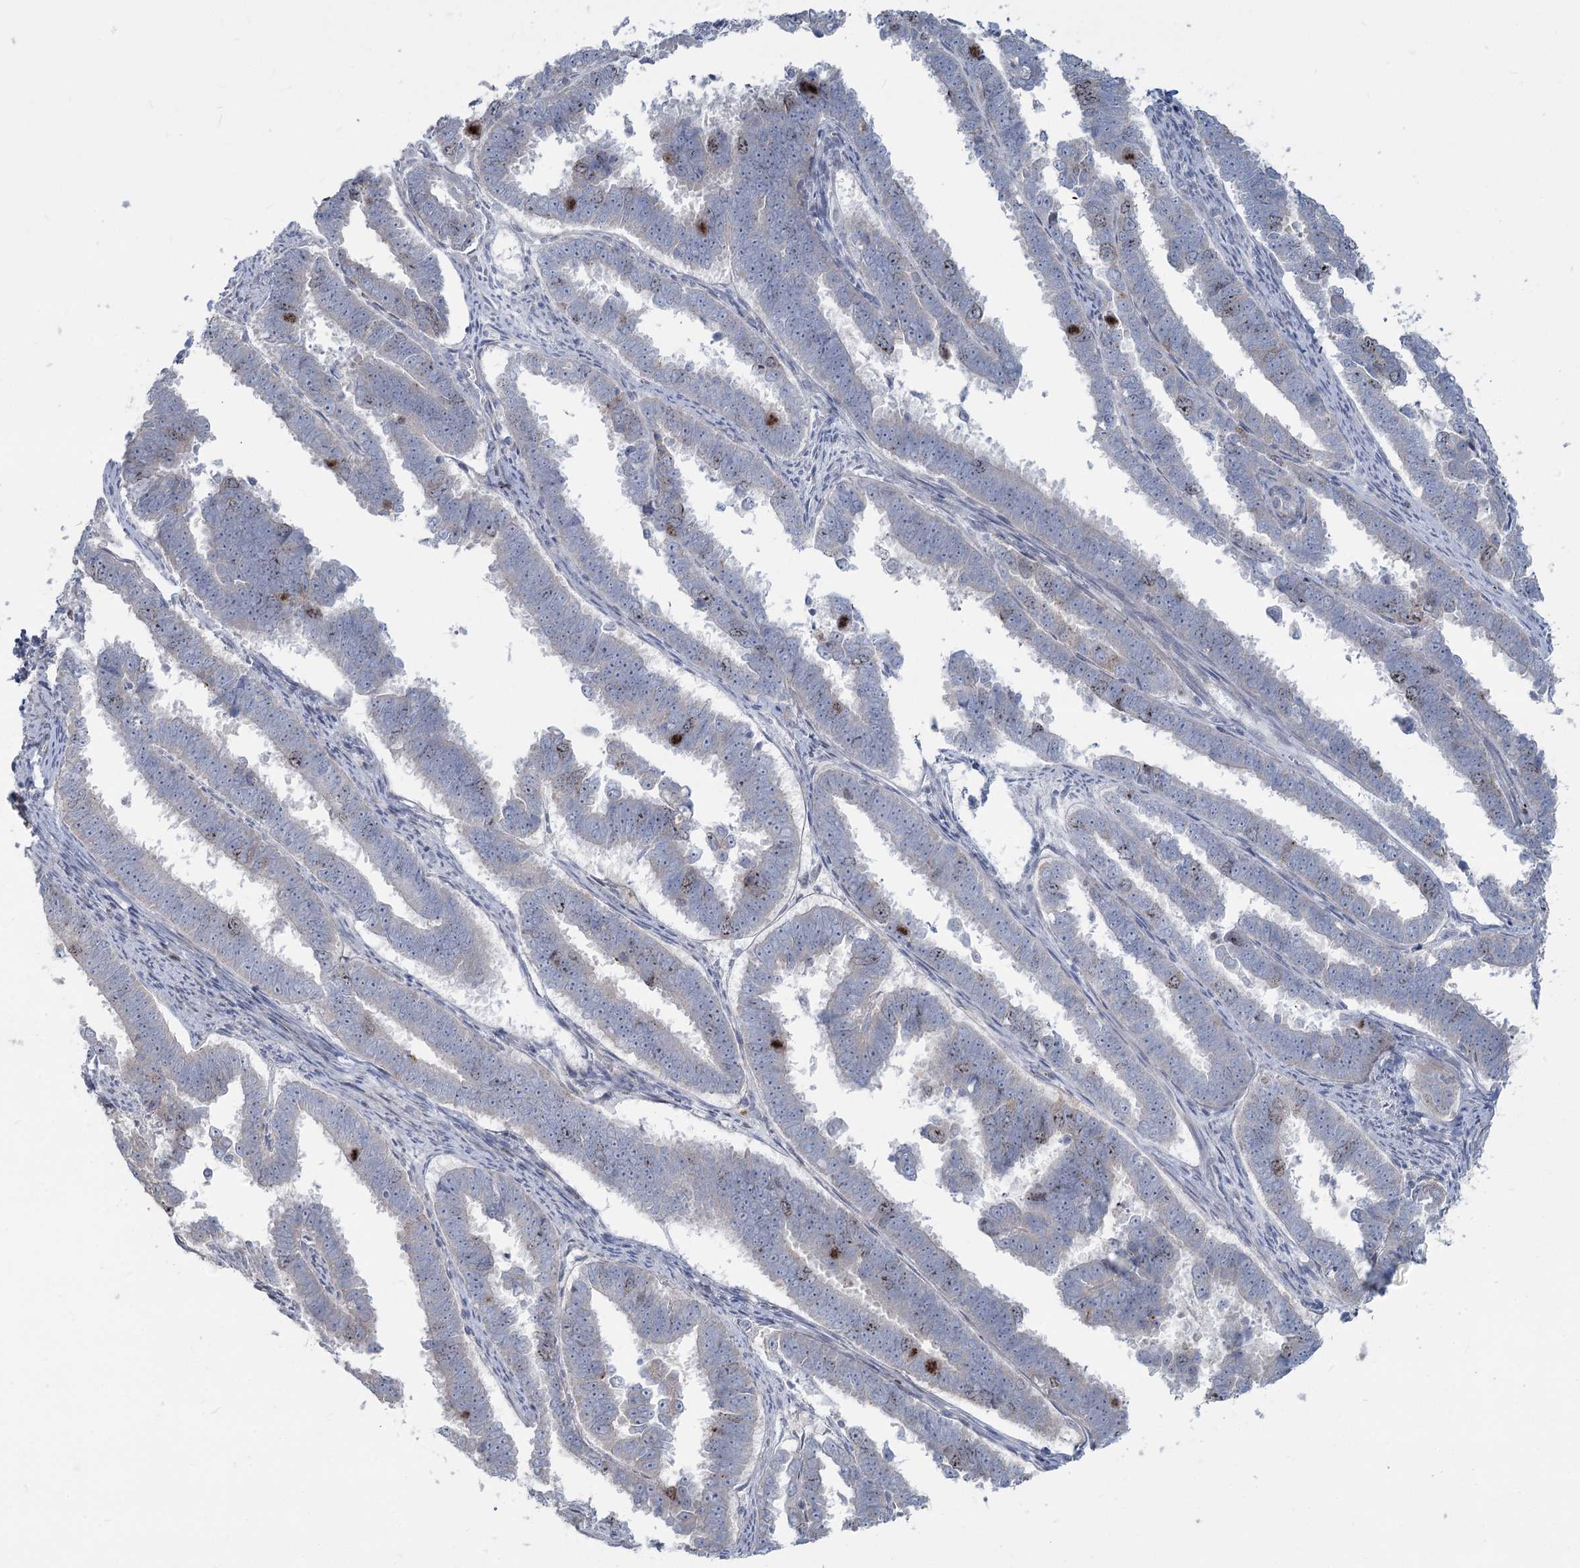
{"staining": {"intensity": "weak", "quantity": "<25%", "location": "nuclear"}, "tissue": "endometrial cancer", "cell_type": "Tumor cells", "image_type": "cancer", "snomed": [{"axis": "morphology", "description": "Adenocarcinoma, NOS"}, {"axis": "topography", "description": "Endometrium"}], "caption": "IHC micrograph of human adenocarcinoma (endometrial) stained for a protein (brown), which shows no expression in tumor cells.", "gene": "ABITRAM", "patient": {"sex": "female", "age": 75}}